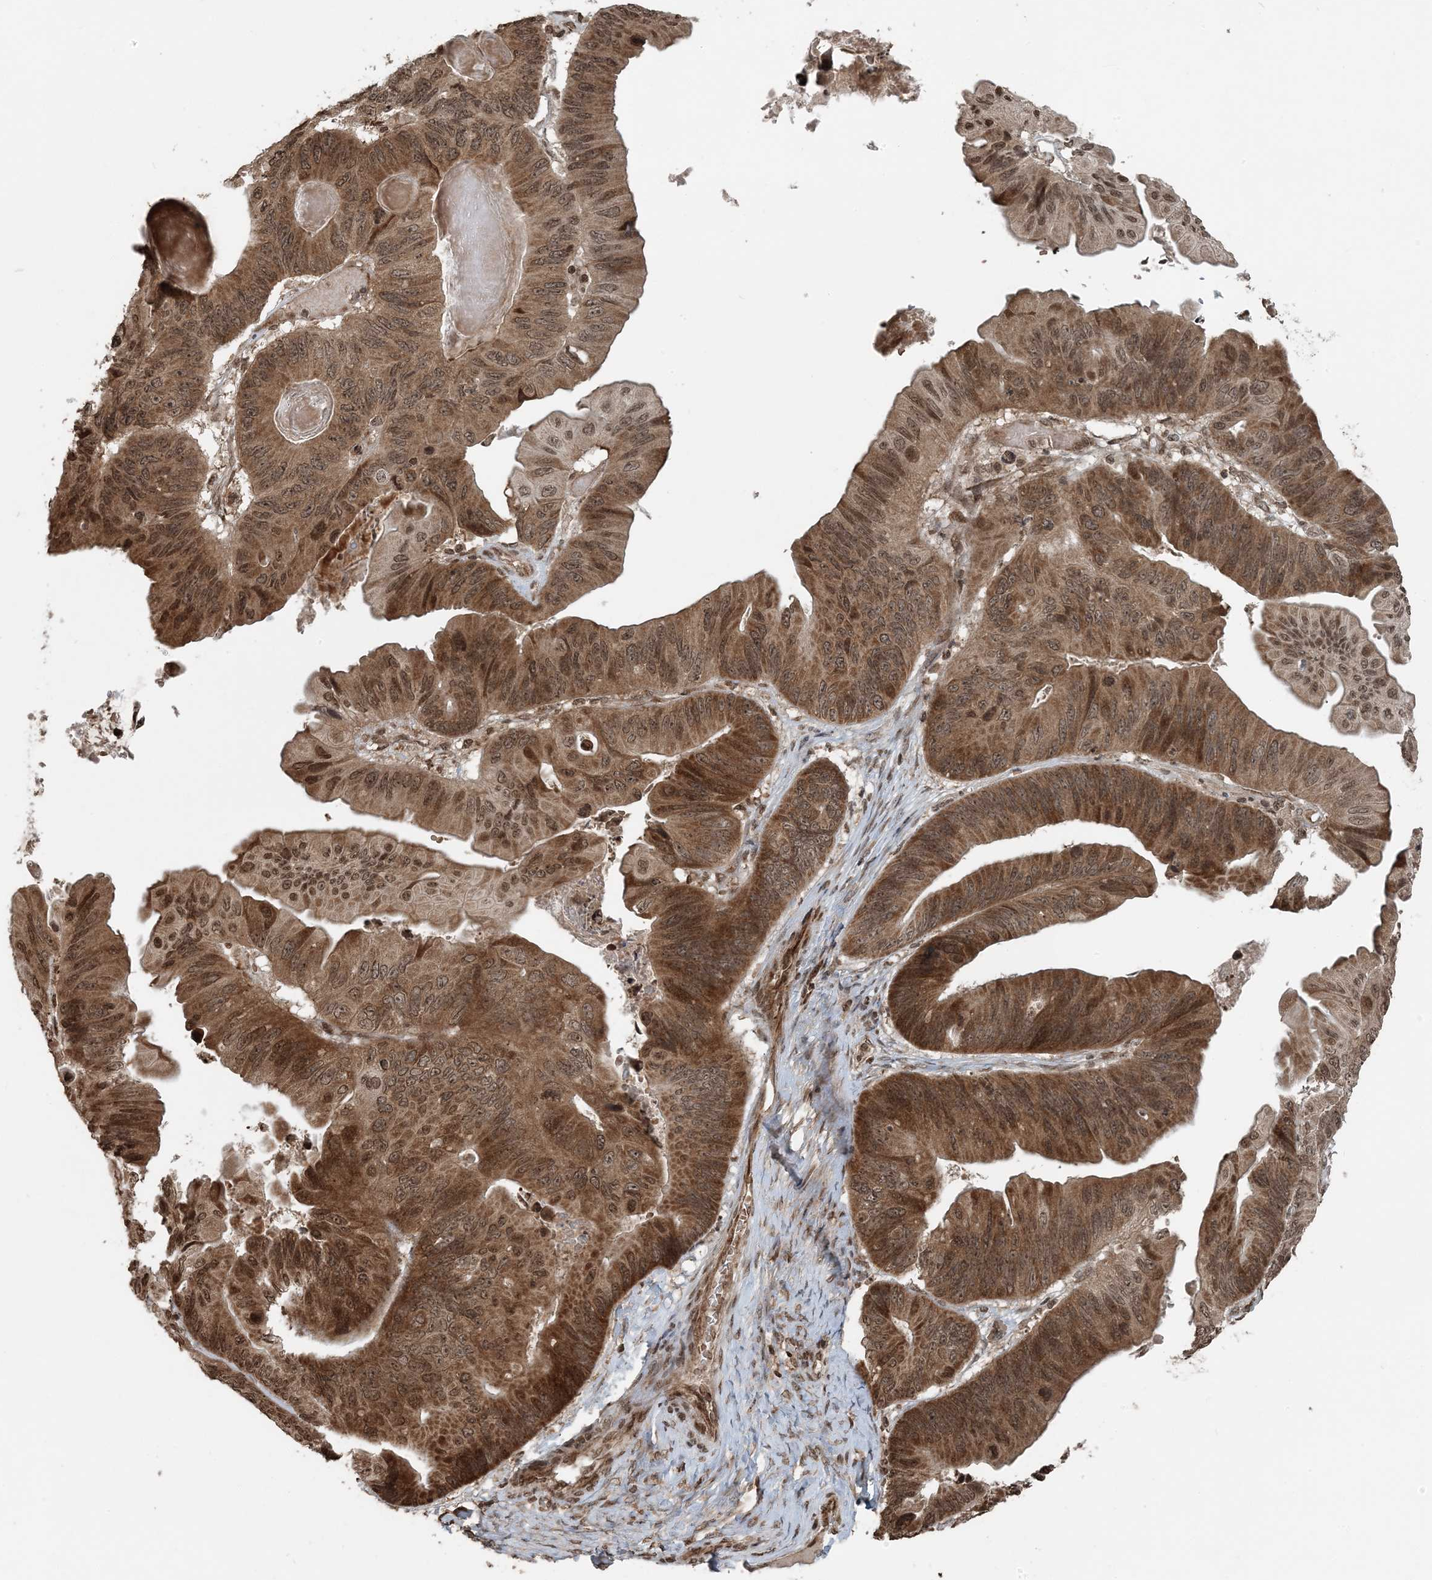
{"staining": {"intensity": "moderate", "quantity": ">75%", "location": "cytoplasmic/membranous,nuclear"}, "tissue": "ovarian cancer", "cell_type": "Tumor cells", "image_type": "cancer", "snomed": [{"axis": "morphology", "description": "Cystadenocarcinoma, mucinous, NOS"}, {"axis": "topography", "description": "Ovary"}], "caption": "An IHC histopathology image of tumor tissue is shown. Protein staining in brown labels moderate cytoplasmic/membranous and nuclear positivity in ovarian cancer (mucinous cystadenocarcinoma) within tumor cells. (Stains: DAB (3,3'-diaminobenzidine) in brown, nuclei in blue, Microscopy: brightfield microscopy at high magnification).", "gene": "ZFAND2B", "patient": {"sex": "female", "age": 61}}